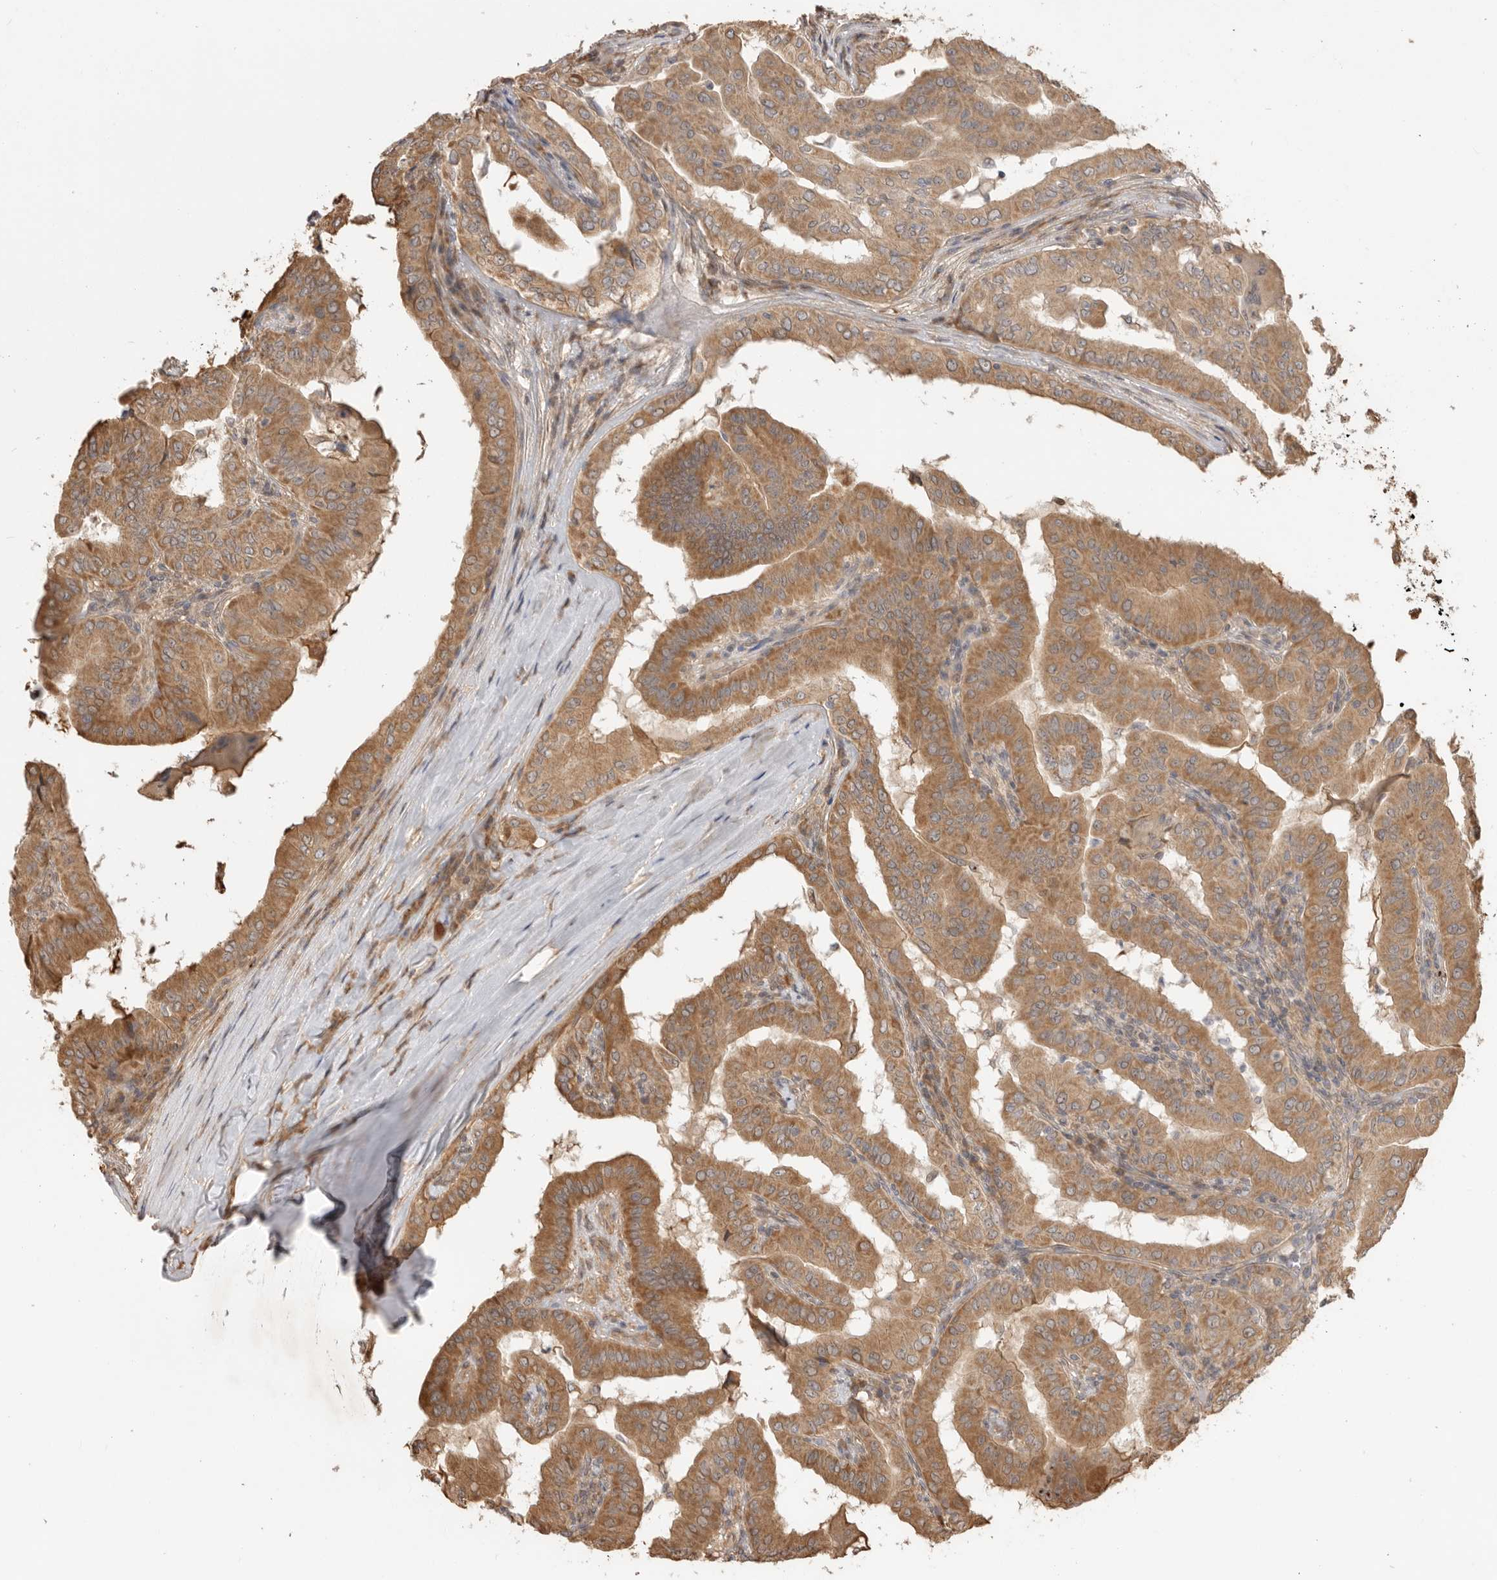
{"staining": {"intensity": "moderate", "quantity": ">75%", "location": "cytoplasmic/membranous"}, "tissue": "thyroid cancer", "cell_type": "Tumor cells", "image_type": "cancer", "snomed": [{"axis": "morphology", "description": "Papillary adenocarcinoma, NOS"}, {"axis": "topography", "description": "Thyroid gland"}], "caption": "Moderate cytoplasmic/membranous expression is seen in approximately >75% of tumor cells in papillary adenocarcinoma (thyroid).", "gene": "DPH7", "patient": {"sex": "male", "age": 33}}